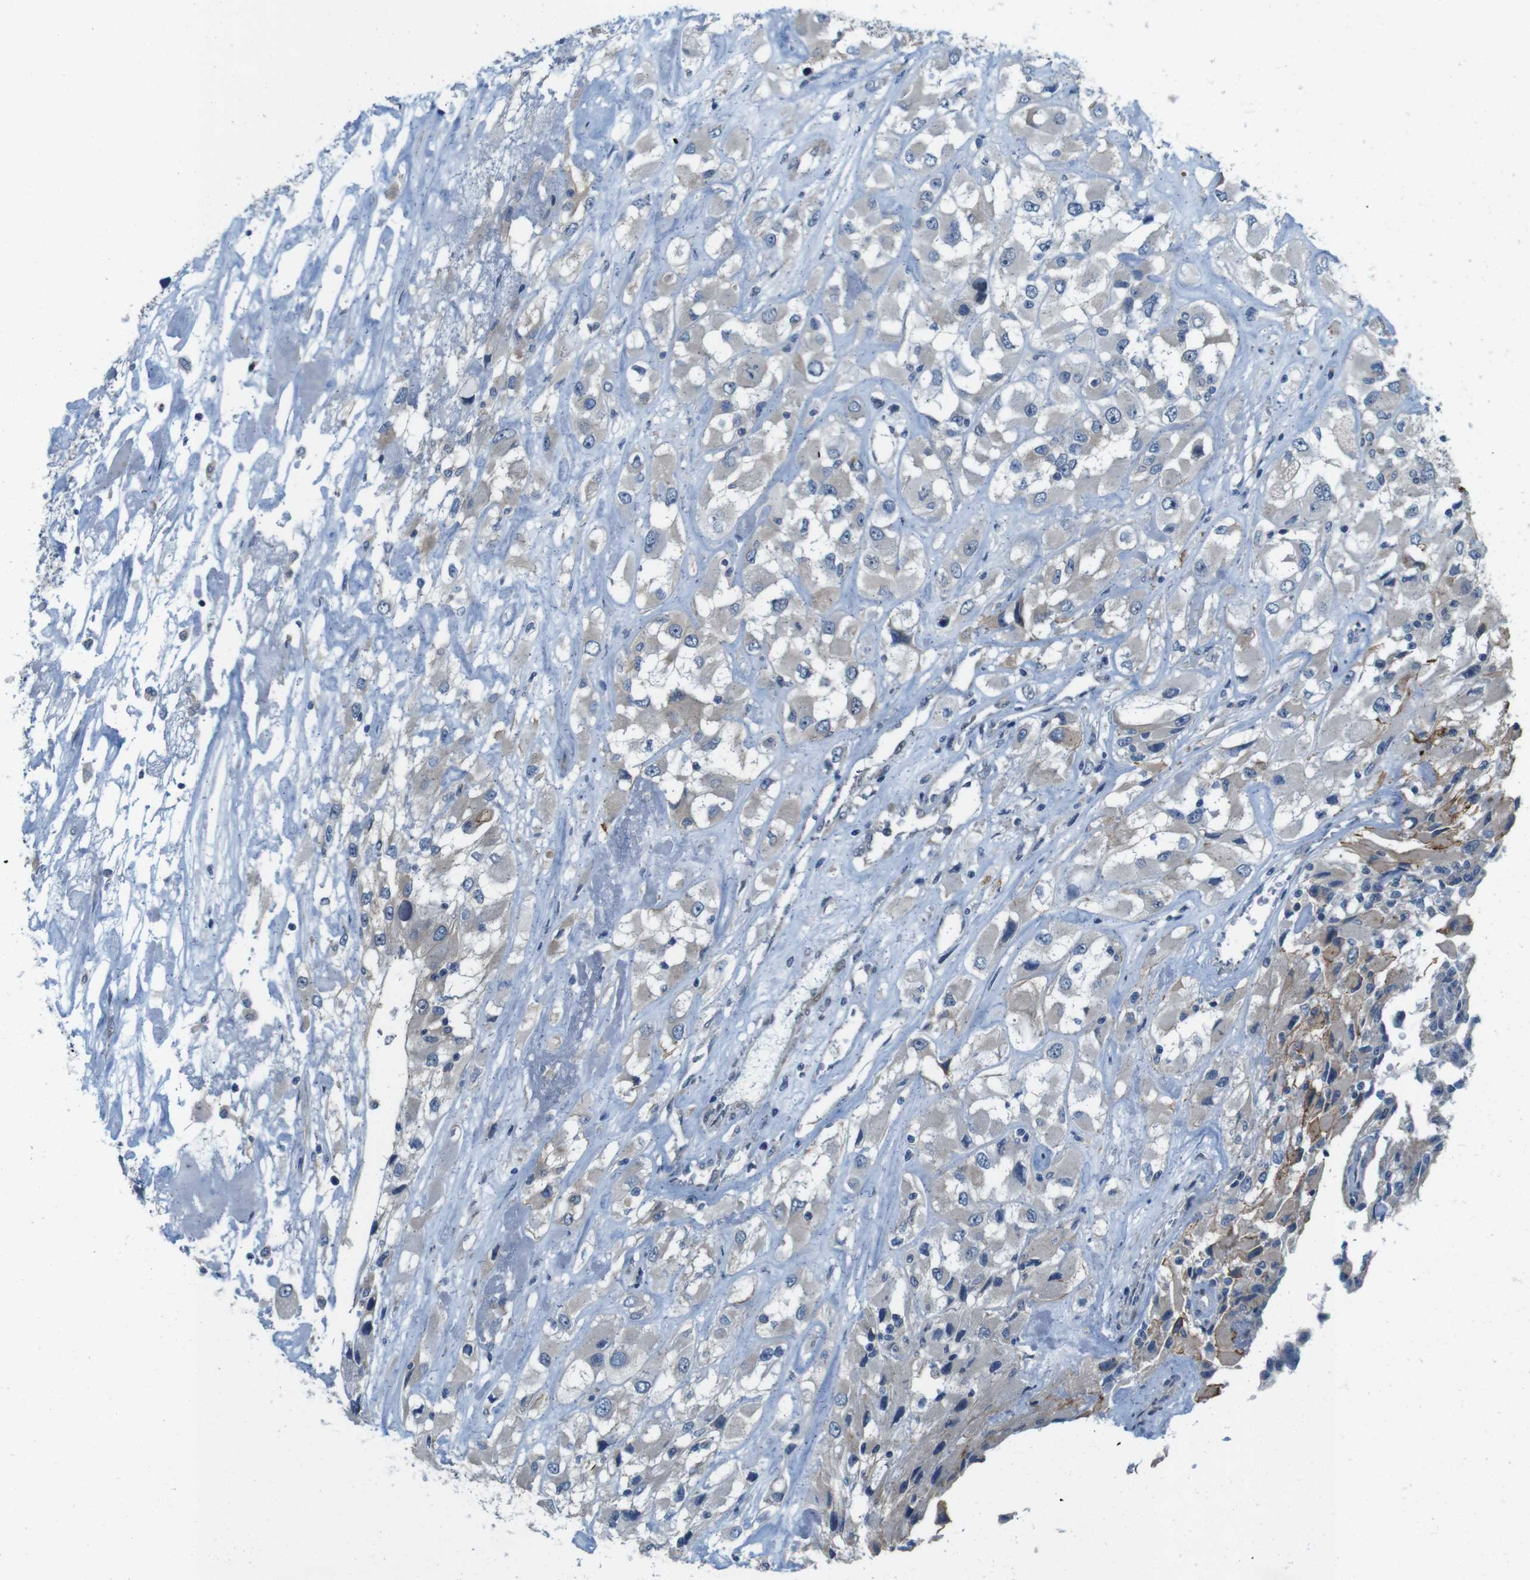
{"staining": {"intensity": "weak", "quantity": ">75%", "location": "cytoplasmic/membranous"}, "tissue": "renal cancer", "cell_type": "Tumor cells", "image_type": "cancer", "snomed": [{"axis": "morphology", "description": "Adenocarcinoma, NOS"}, {"axis": "topography", "description": "Kidney"}], "caption": "This is an image of immunohistochemistry (IHC) staining of renal adenocarcinoma, which shows weak positivity in the cytoplasmic/membranous of tumor cells.", "gene": "SKI", "patient": {"sex": "female", "age": 52}}